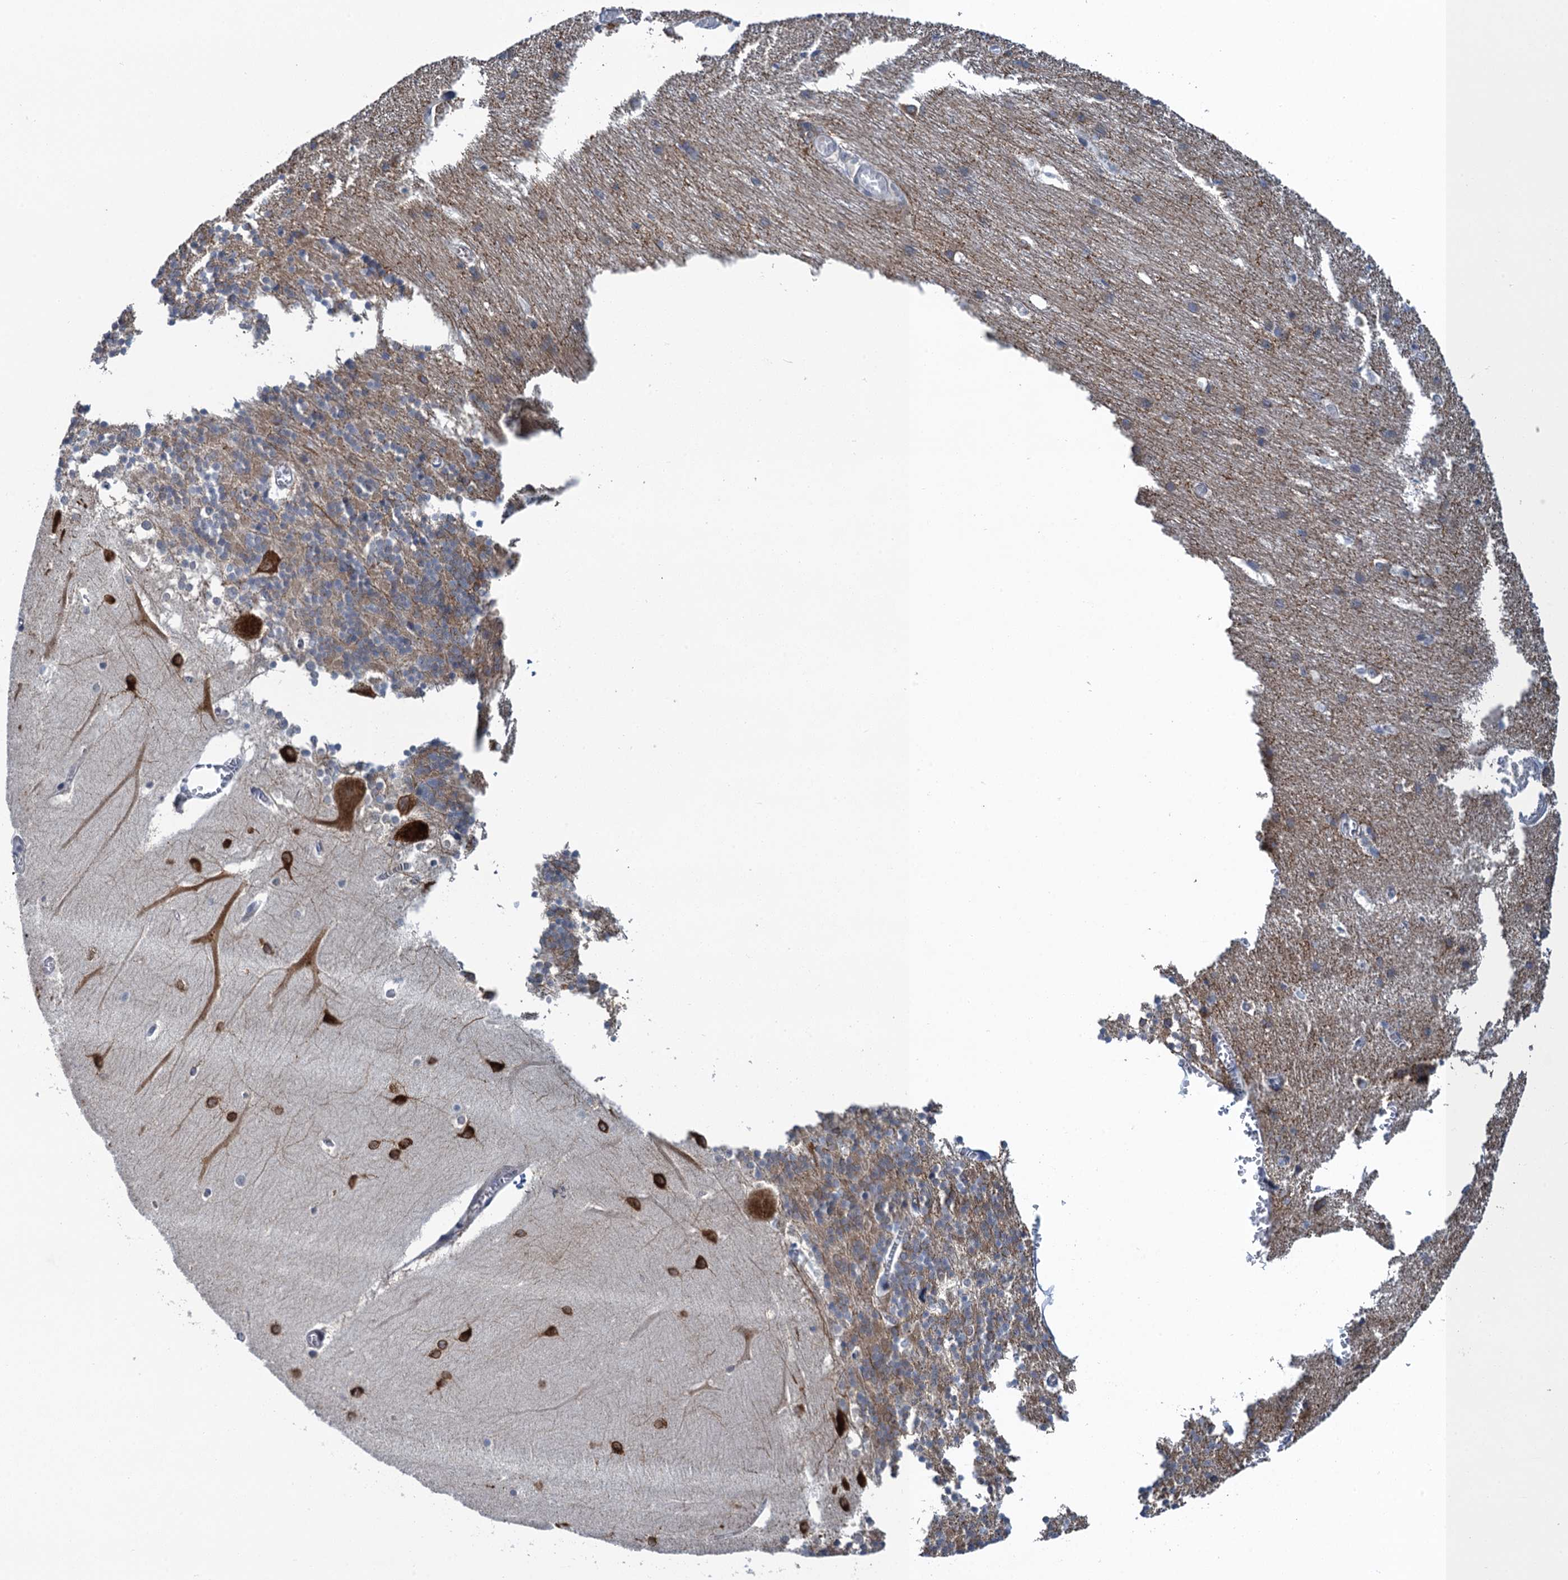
{"staining": {"intensity": "negative", "quantity": "none", "location": "none"}, "tissue": "cerebellum", "cell_type": "Cells in granular layer", "image_type": "normal", "snomed": [{"axis": "morphology", "description": "Normal tissue, NOS"}, {"axis": "topography", "description": "Cerebellum"}], "caption": "Cerebellum was stained to show a protein in brown. There is no significant expression in cells in granular layer. (Brightfield microscopy of DAB (3,3'-diaminobenzidine) IHC at high magnification).", "gene": "MRFAP1", "patient": {"sex": "male", "age": 37}}